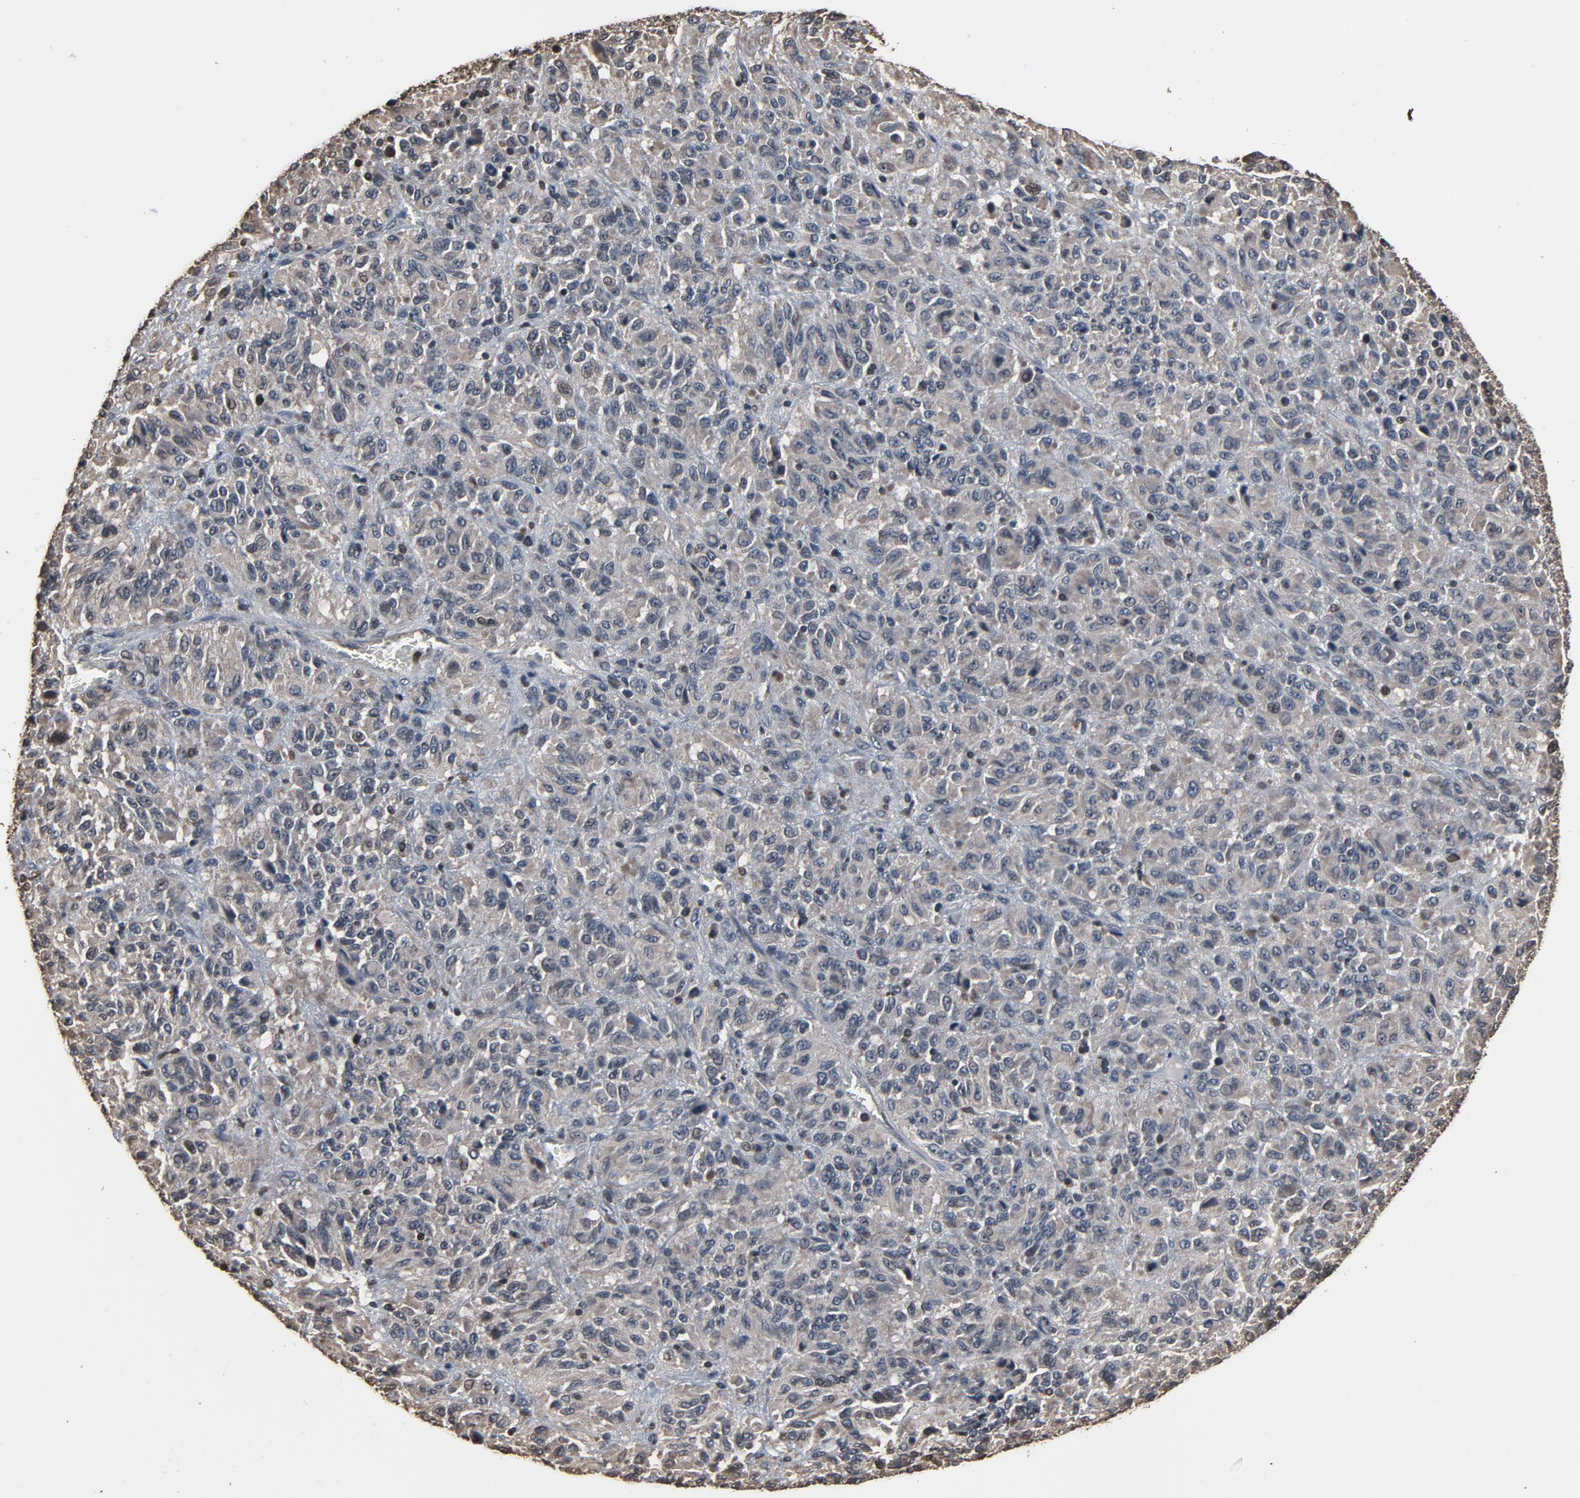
{"staining": {"intensity": "negative", "quantity": "none", "location": "none"}, "tissue": "melanoma", "cell_type": "Tumor cells", "image_type": "cancer", "snomed": [{"axis": "morphology", "description": "Malignant melanoma, Metastatic site"}, {"axis": "topography", "description": "Lung"}], "caption": "Immunohistochemistry (IHC) of malignant melanoma (metastatic site) shows no staining in tumor cells.", "gene": "UBE2D1", "patient": {"sex": "male", "age": 64}}